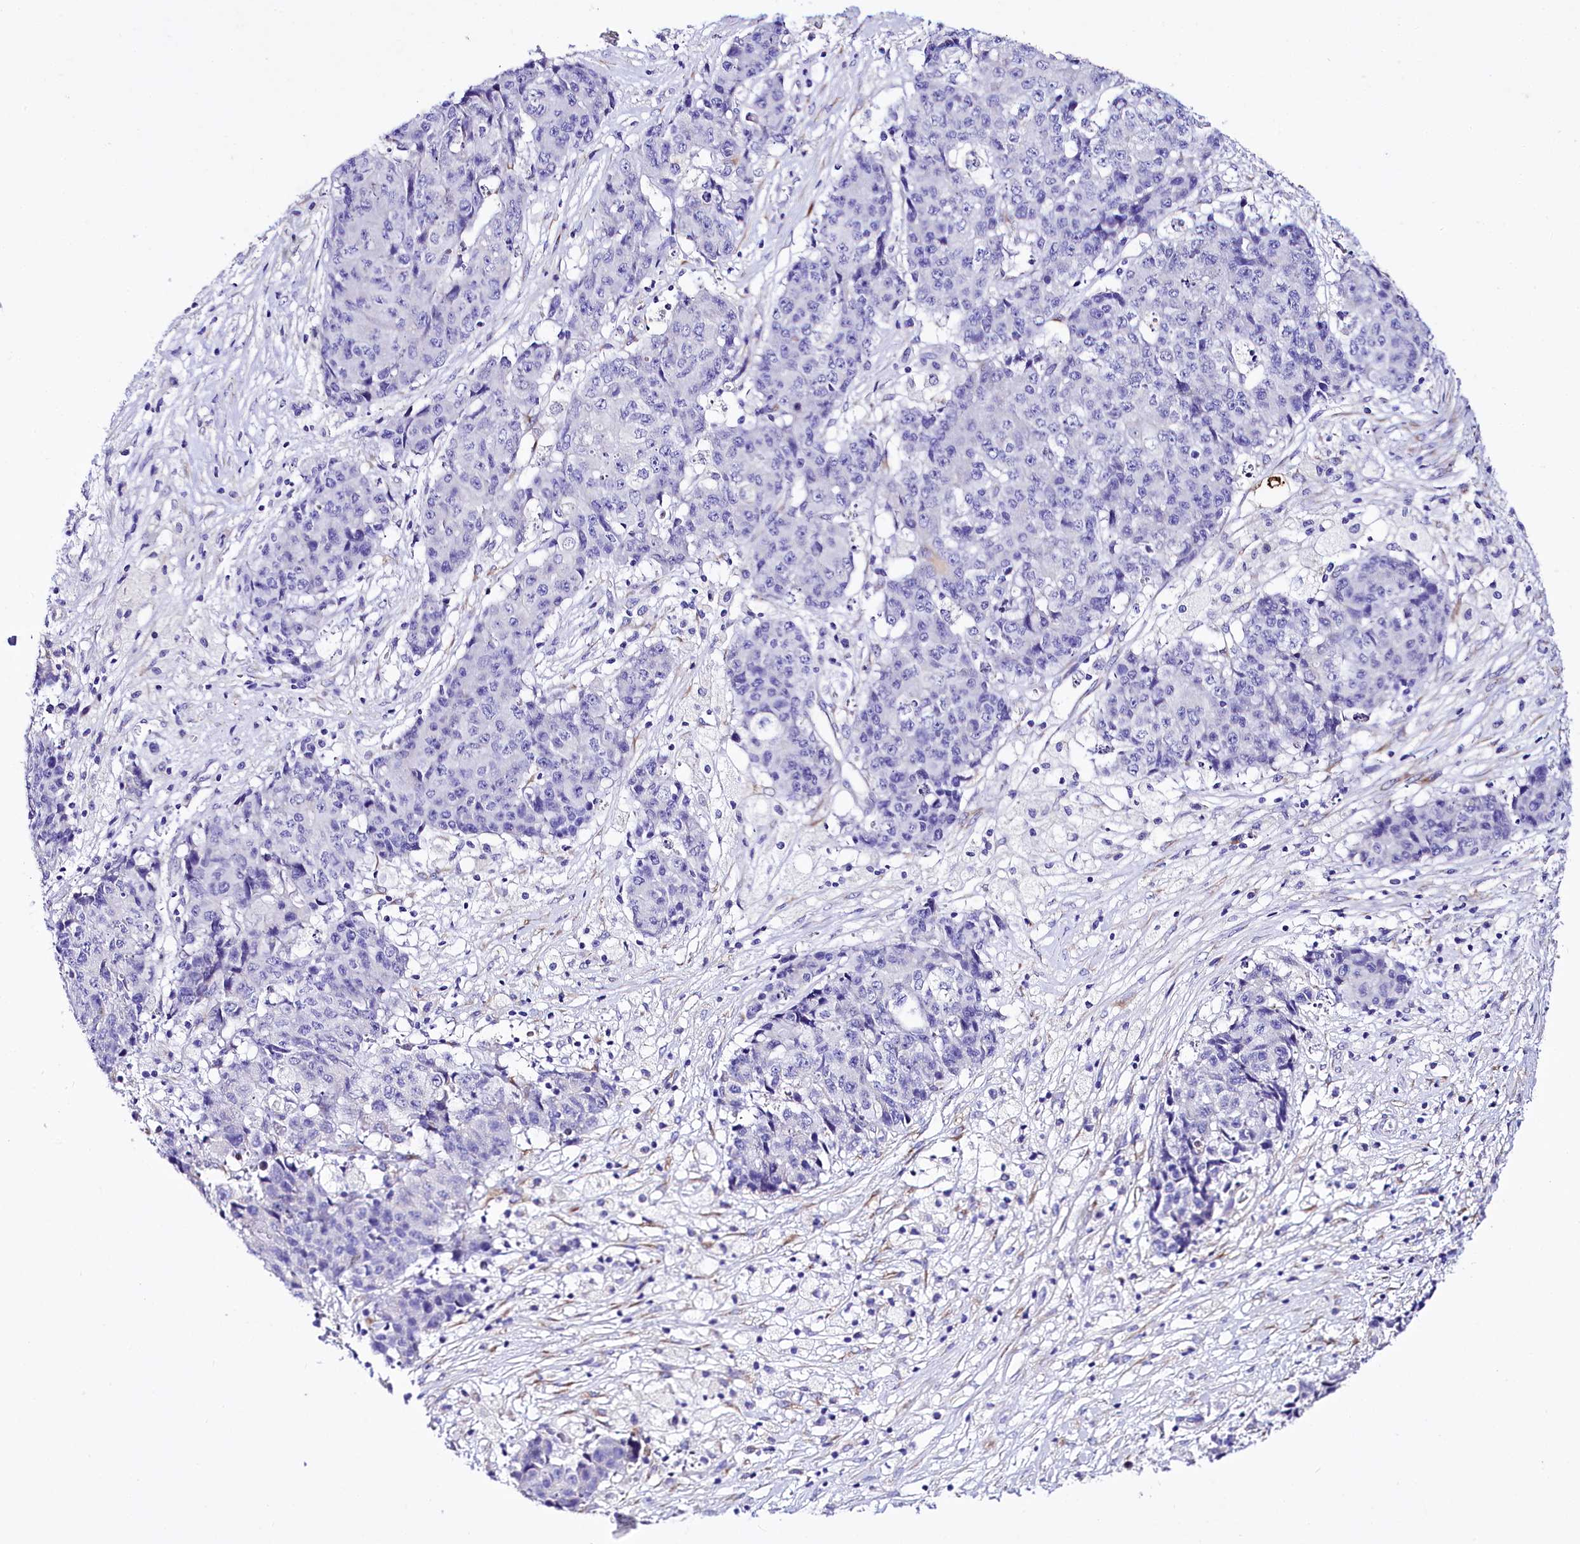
{"staining": {"intensity": "negative", "quantity": "none", "location": "none"}, "tissue": "ovarian cancer", "cell_type": "Tumor cells", "image_type": "cancer", "snomed": [{"axis": "morphology", "description": "Carcinoma, endometroid"}, {"axis": "topography", "description": "Ovary"}], "caption": "This photomicrograph is of ovarian cancer stained with immunohistochemistry (IHC) to label a protein in brown with the nuclei are counter-stained blue. There is no positivity in tumor cells.", "gene": "A2ML1", "patient": {"sex": "female", "age": 42}}